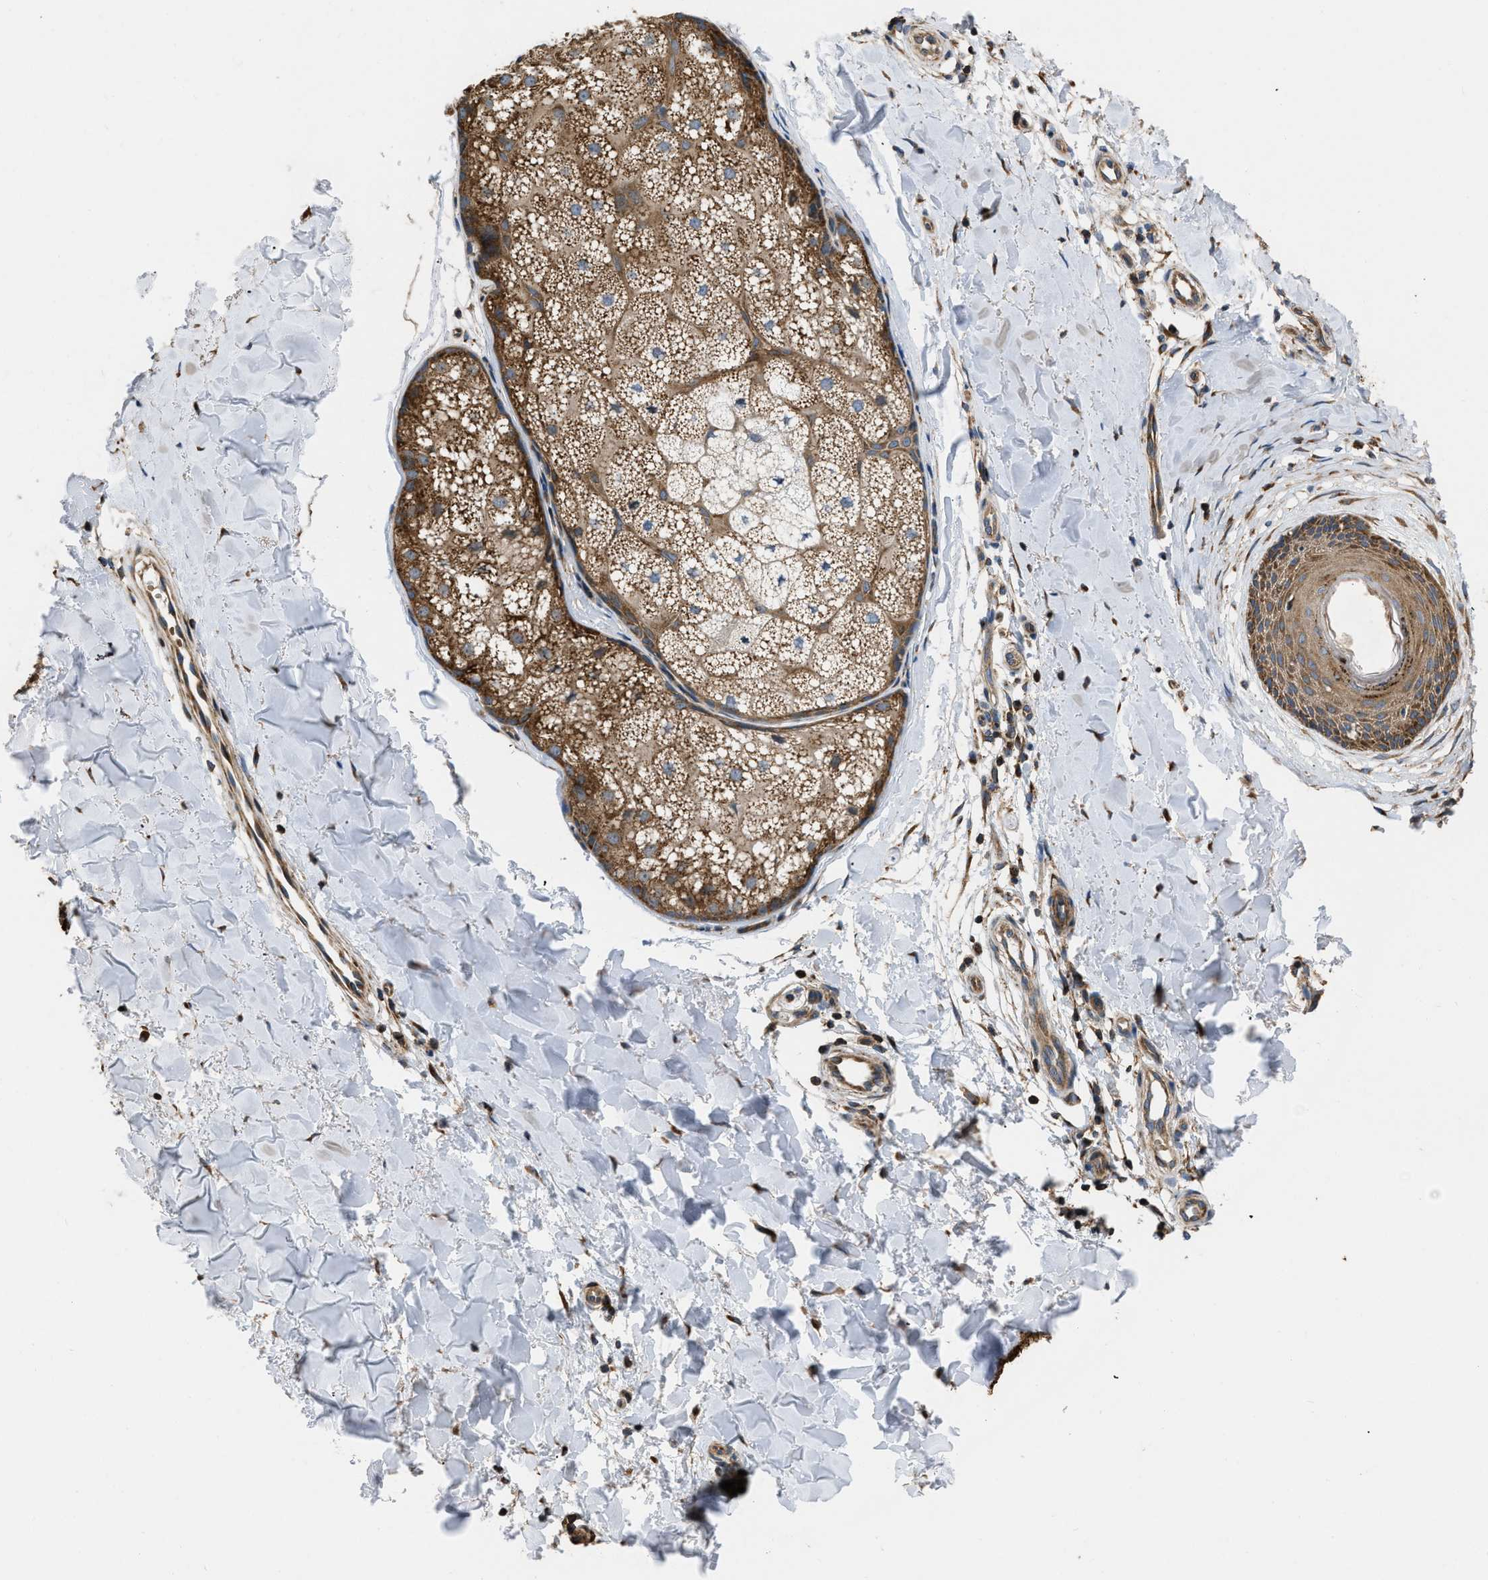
{"staining": {"intensity": "moderate", "quantity": ">75%", "location": "cytoplasmic/membranous"}, "tissue": "skin", "cell_type": "Fibroblasts", "image_type": "normal", "snomed": [{"axis": "morphology", "description": "Normal tissue, NOS"}, {"axis": "morphology", "description": "Malignant melanoma, Metastatic site"}, {"axis": "topography", "description": "Skin"}], "caption": "IHC photomicrograph of unremarkable skin: human skin stained using IHC demonstrates medium levels of moderate protein expression localized specifically in the cytoplasmic/membranous of fibroblasts, appearing as a cytoplasmic/membranous brown color.", "gene": "OPTN", "patient": {"sex": "male", "age": 41}}